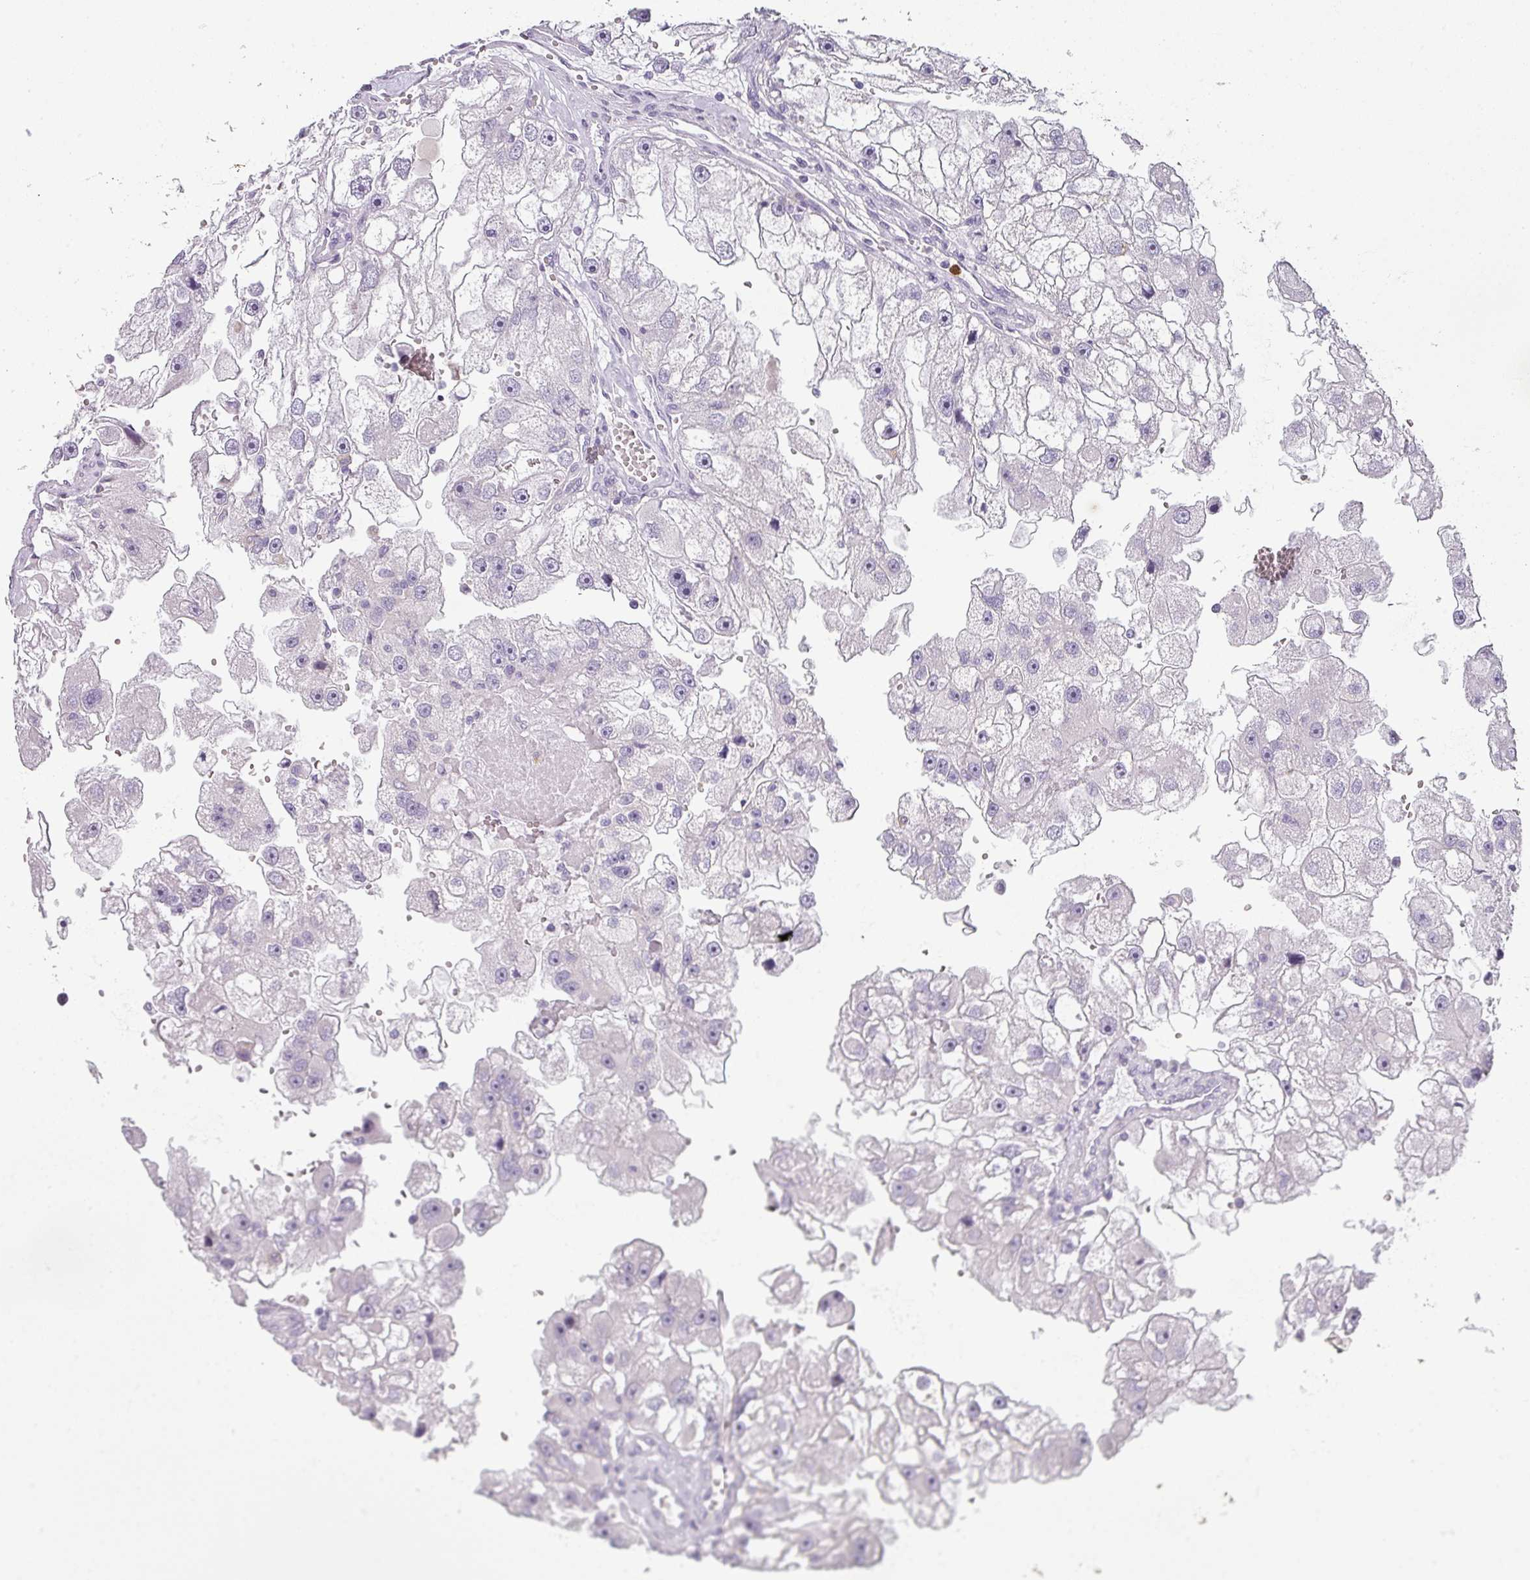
{"staining": {"intensity": "negative", "quantity": "none", "location": "none"}, "tissue": "renal cancer", "cell_type": "Tumor cells", "image_type": "cancer", "snomed": [{"axis": "morphology", "description": "Adenocarcinoma, NOS"}, {"axis": "topography", "description": "Kidney"}], "caption": "The histopathology image demonstrates no staining of tumor cells in renal cancer.", "gene": "BTLA", "patient": {"sex": "male", "age": 63}}